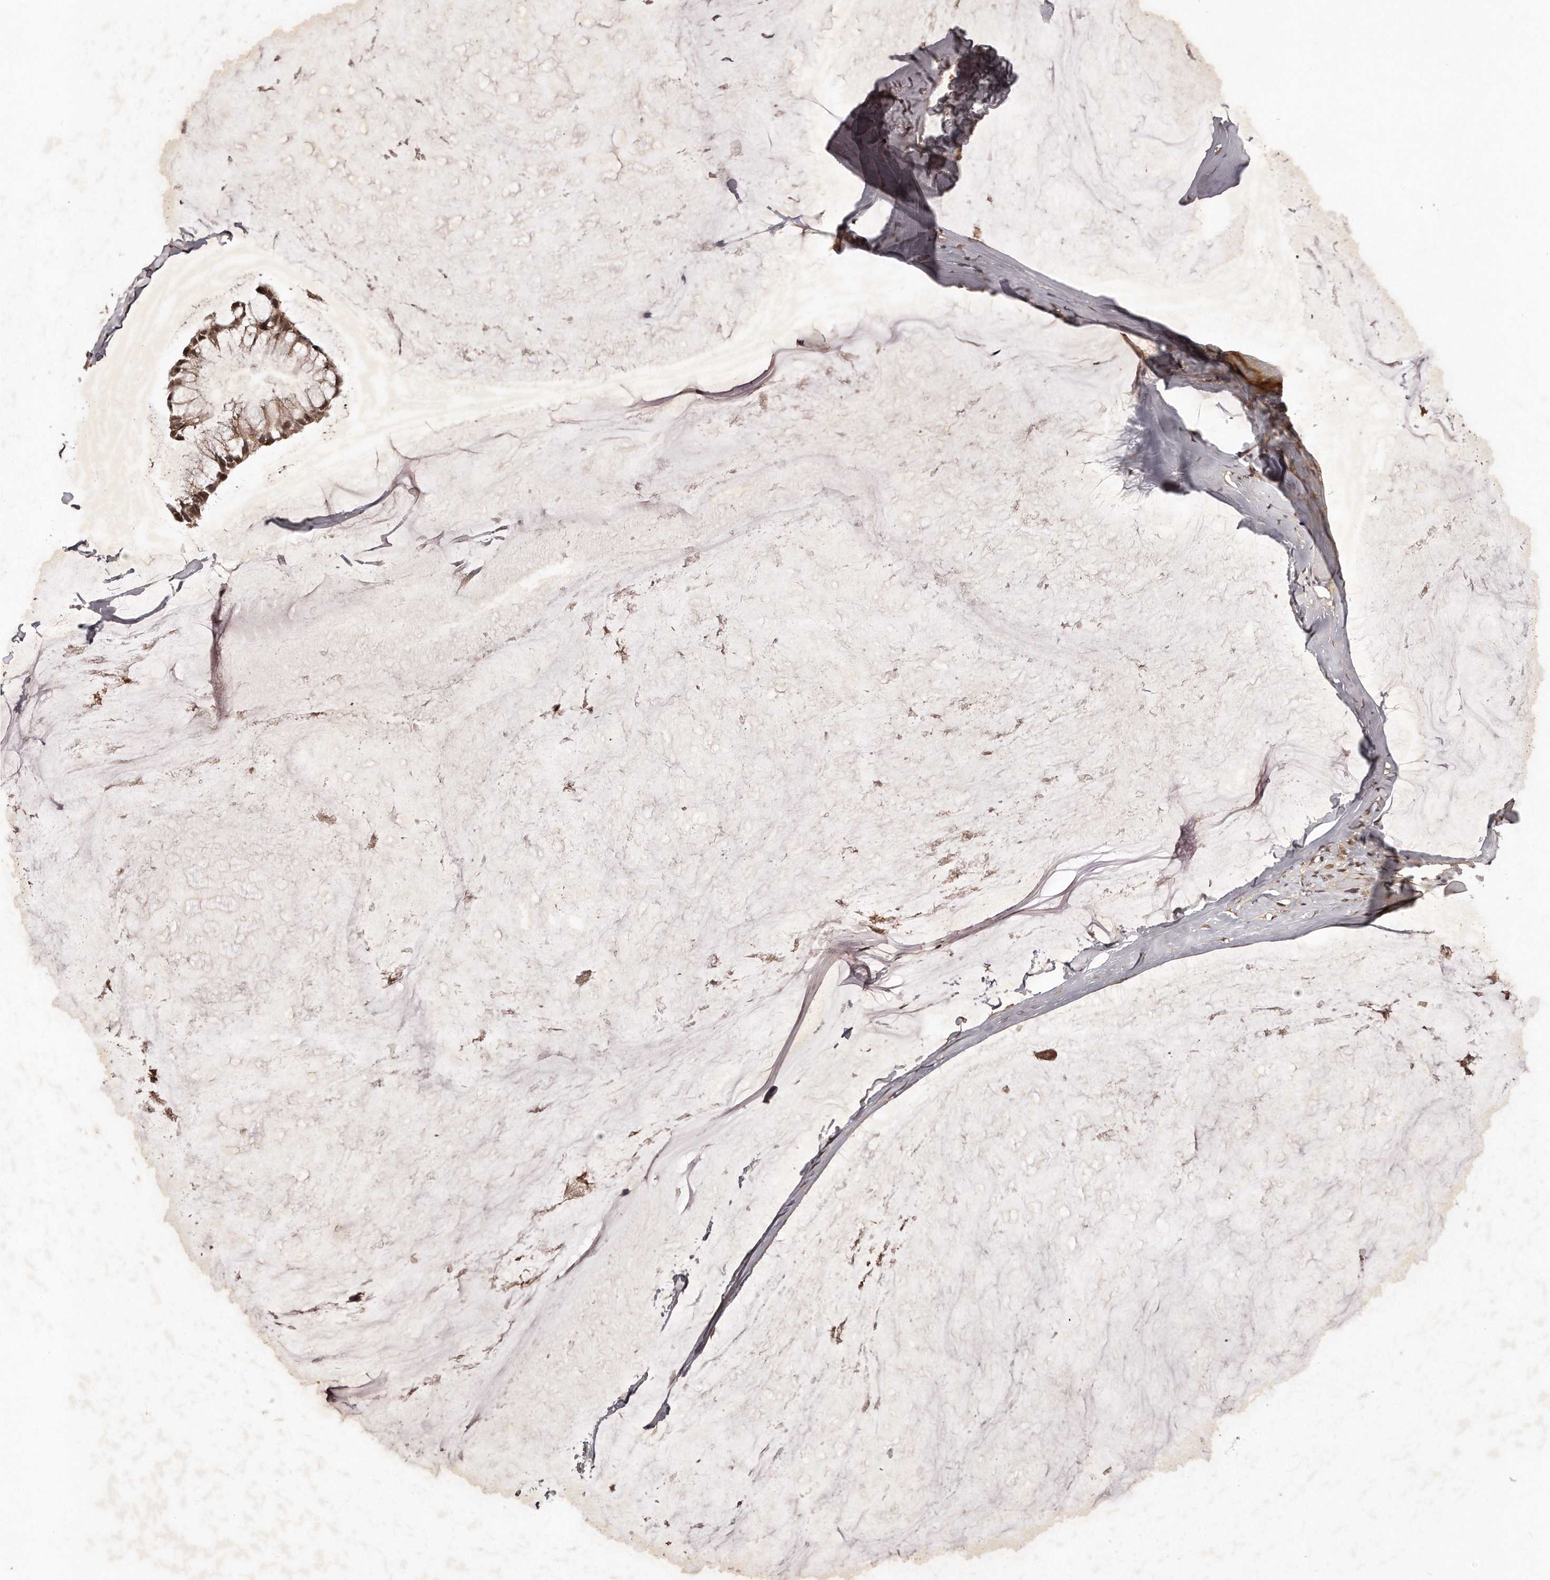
{"staining": {"intensity": "moderate", "quantity": ">75%", "location": "cytoplasmic/membranous,nuclear"}, "tissue": "ovarian cancer", "cell_type": "Tumor cells", "image_type": "cancer", "snomed": [{"axis": "morphology", "description": "Cystadenocarcinoma, mucinous, NOS"}, {"axis": "topography", "description": "Ovary"}], "caption": "Mucinous cystadenocarcinoma (ovarian) stained with DAB immunohistochemistry displays medium levels of moderate cytoplasmic/membranous and nuclear positivity in about >75% of tumor cells.", "gene": "SOX4", "patient": {"sex": "female", "age": 39}}